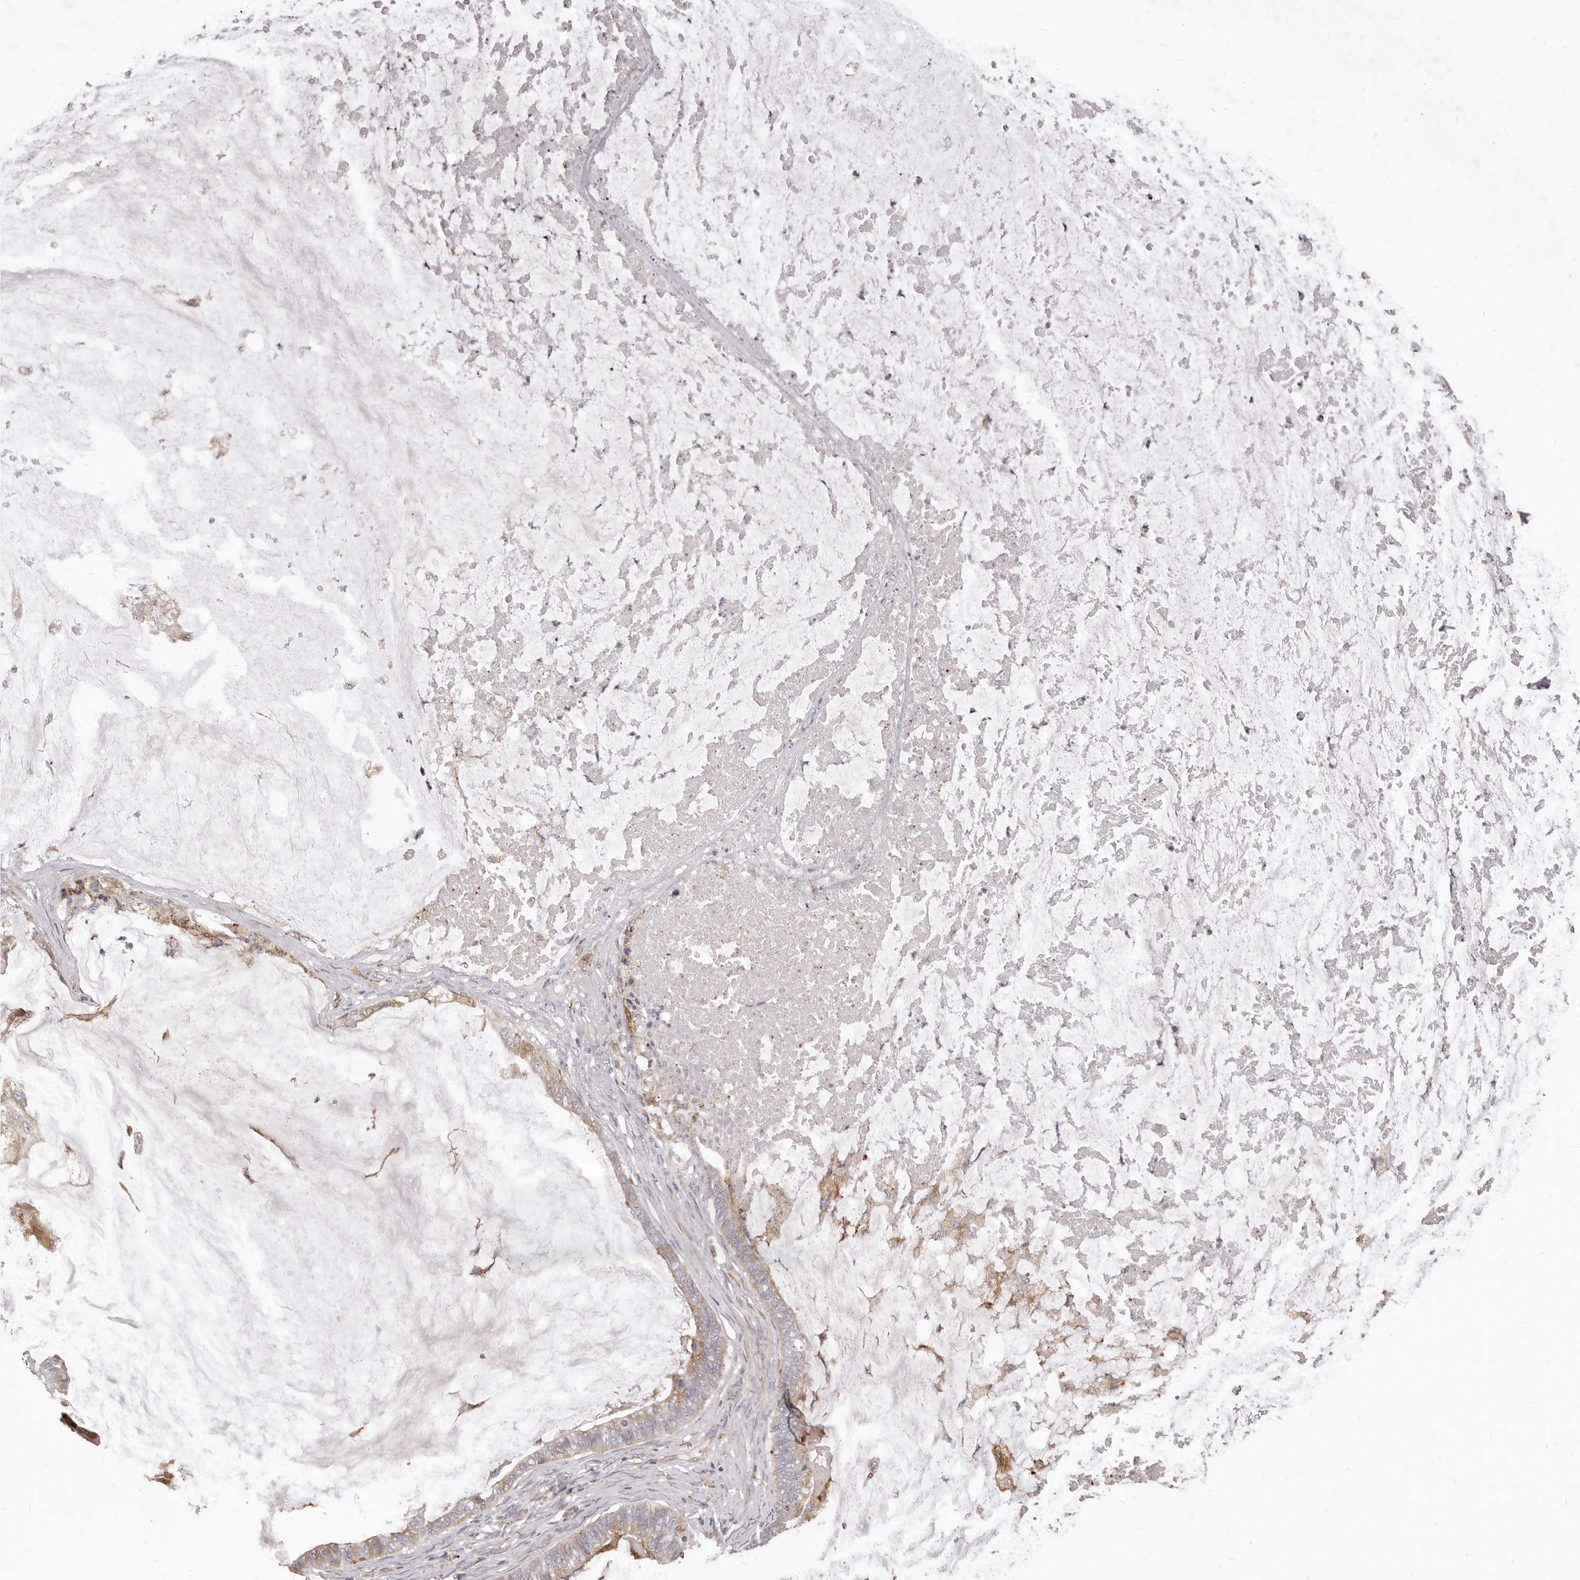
{"staining": {"intensity": "moderate", "quantity": "25%-75%", "location": "cytoplasmic/membranous"}, "tissue": "ovarian cancer", "cell_type": "Tumor cells", "image_type": "cancer", "snomed": [{"axis": "morphology", "description": "Cystadenocarcinoma, mucinous, NOS"}, {"axis": "topography", "description": "Ovary"}], "caption": "The photomicrograph reveals a brown stain indicating the presence of a protein in the cytoplasmic/membranous of tumor cells in ovarian cancer (mucinous cystadenocarcinoma).", "gene": "ALPK1", "patient": {"sex": "female", "age": 61}}